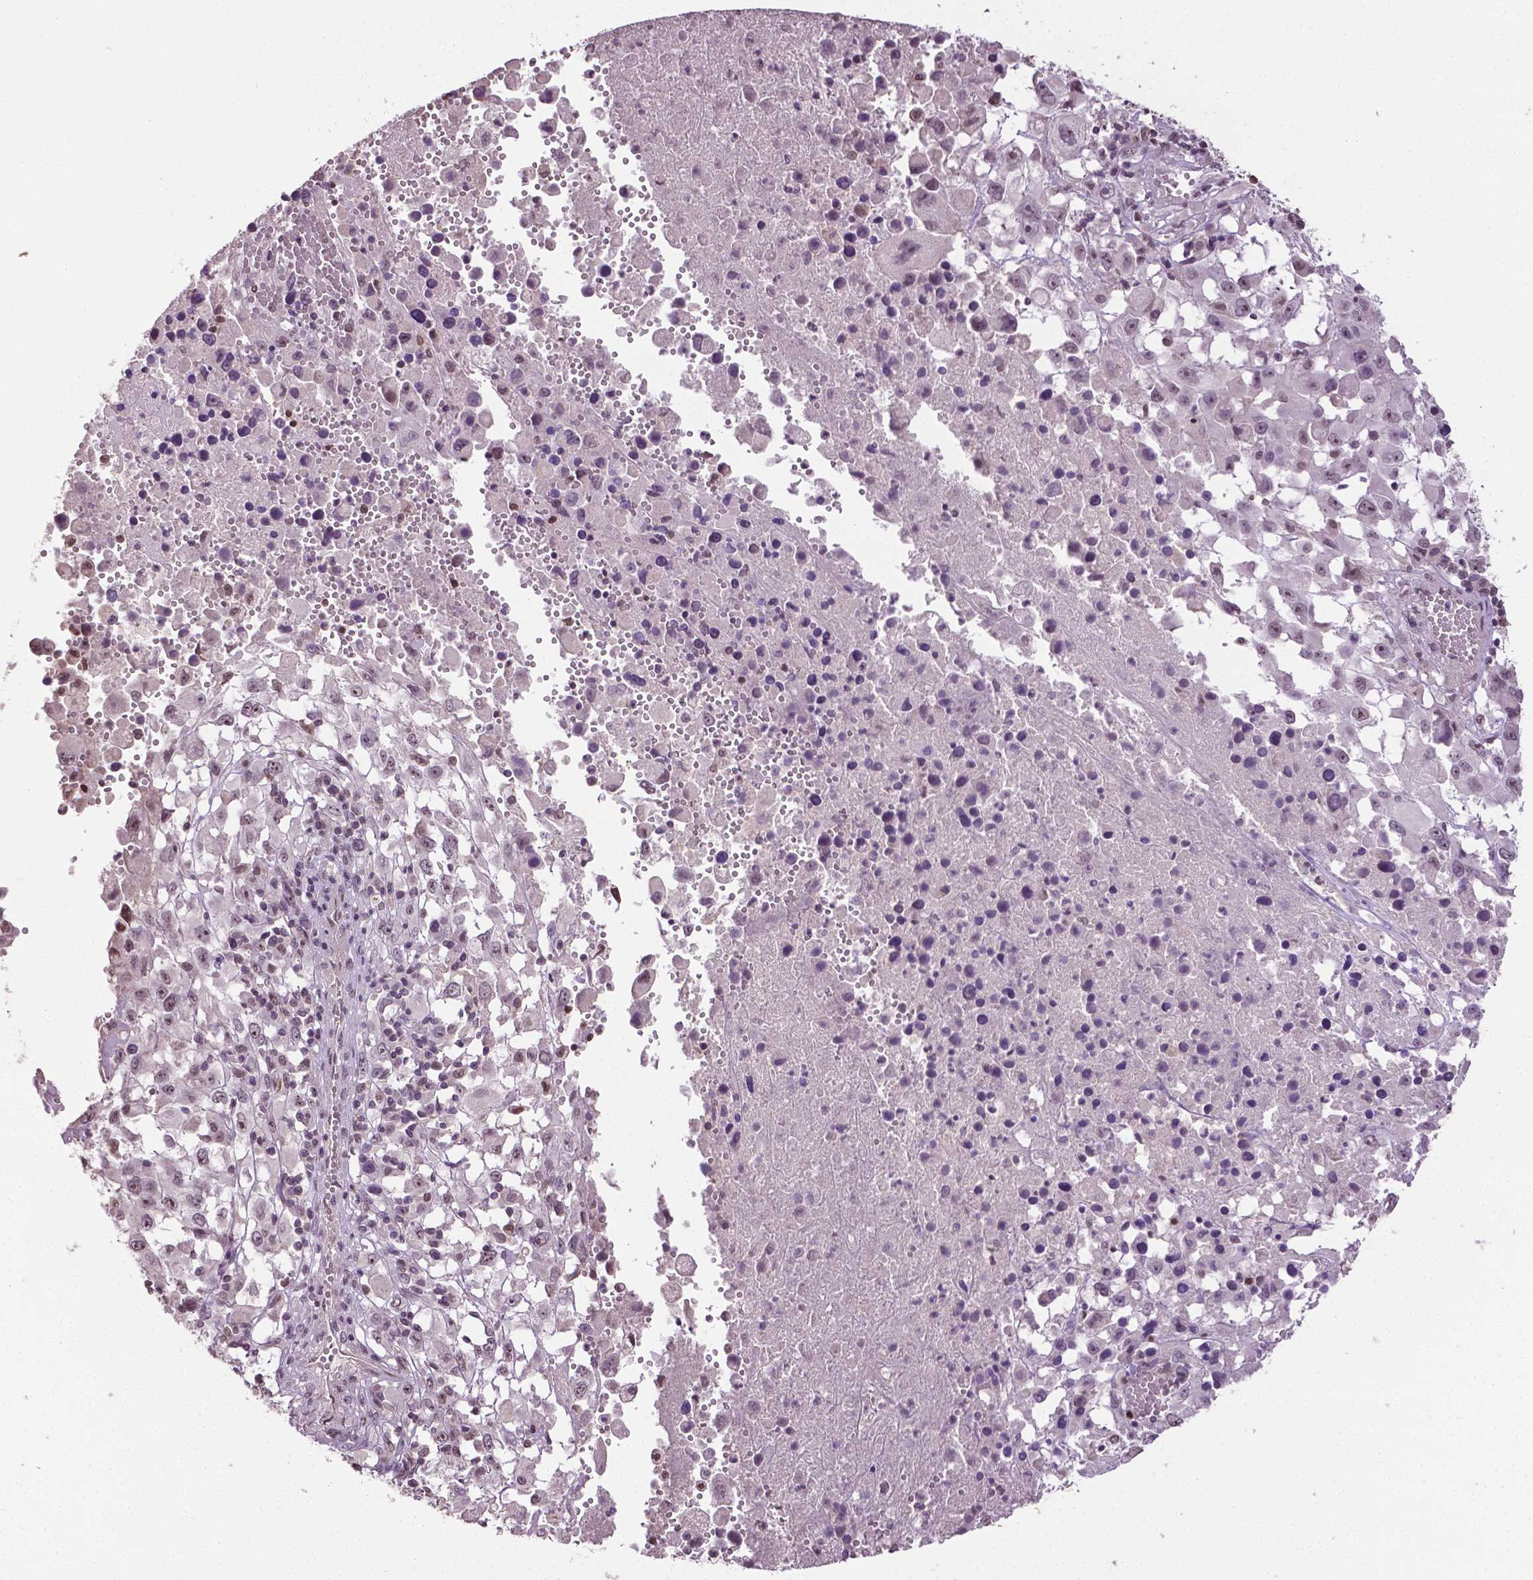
{"staining": {"intensity": "weak", "quantity": "<25%", "location": "nuclear"}, "tissue": "melanoma", "cell_type": "Tumor cells", "image_type": "cancer", "snomed": [{"axis": "morphology", "description": "Malignant melanoma, Metastatic site"}, {"axis": "topography", "description": "Soft tissue"}], "caption": "Tumor cells show no significant positivity in malignant melanoma (metastatic site). The staining is performed using DAB brown chromogen with nuclei counter-stained in using hematoxylin.", "gene": "DLX5", "patient": {"sex": "male", "age": 50}}